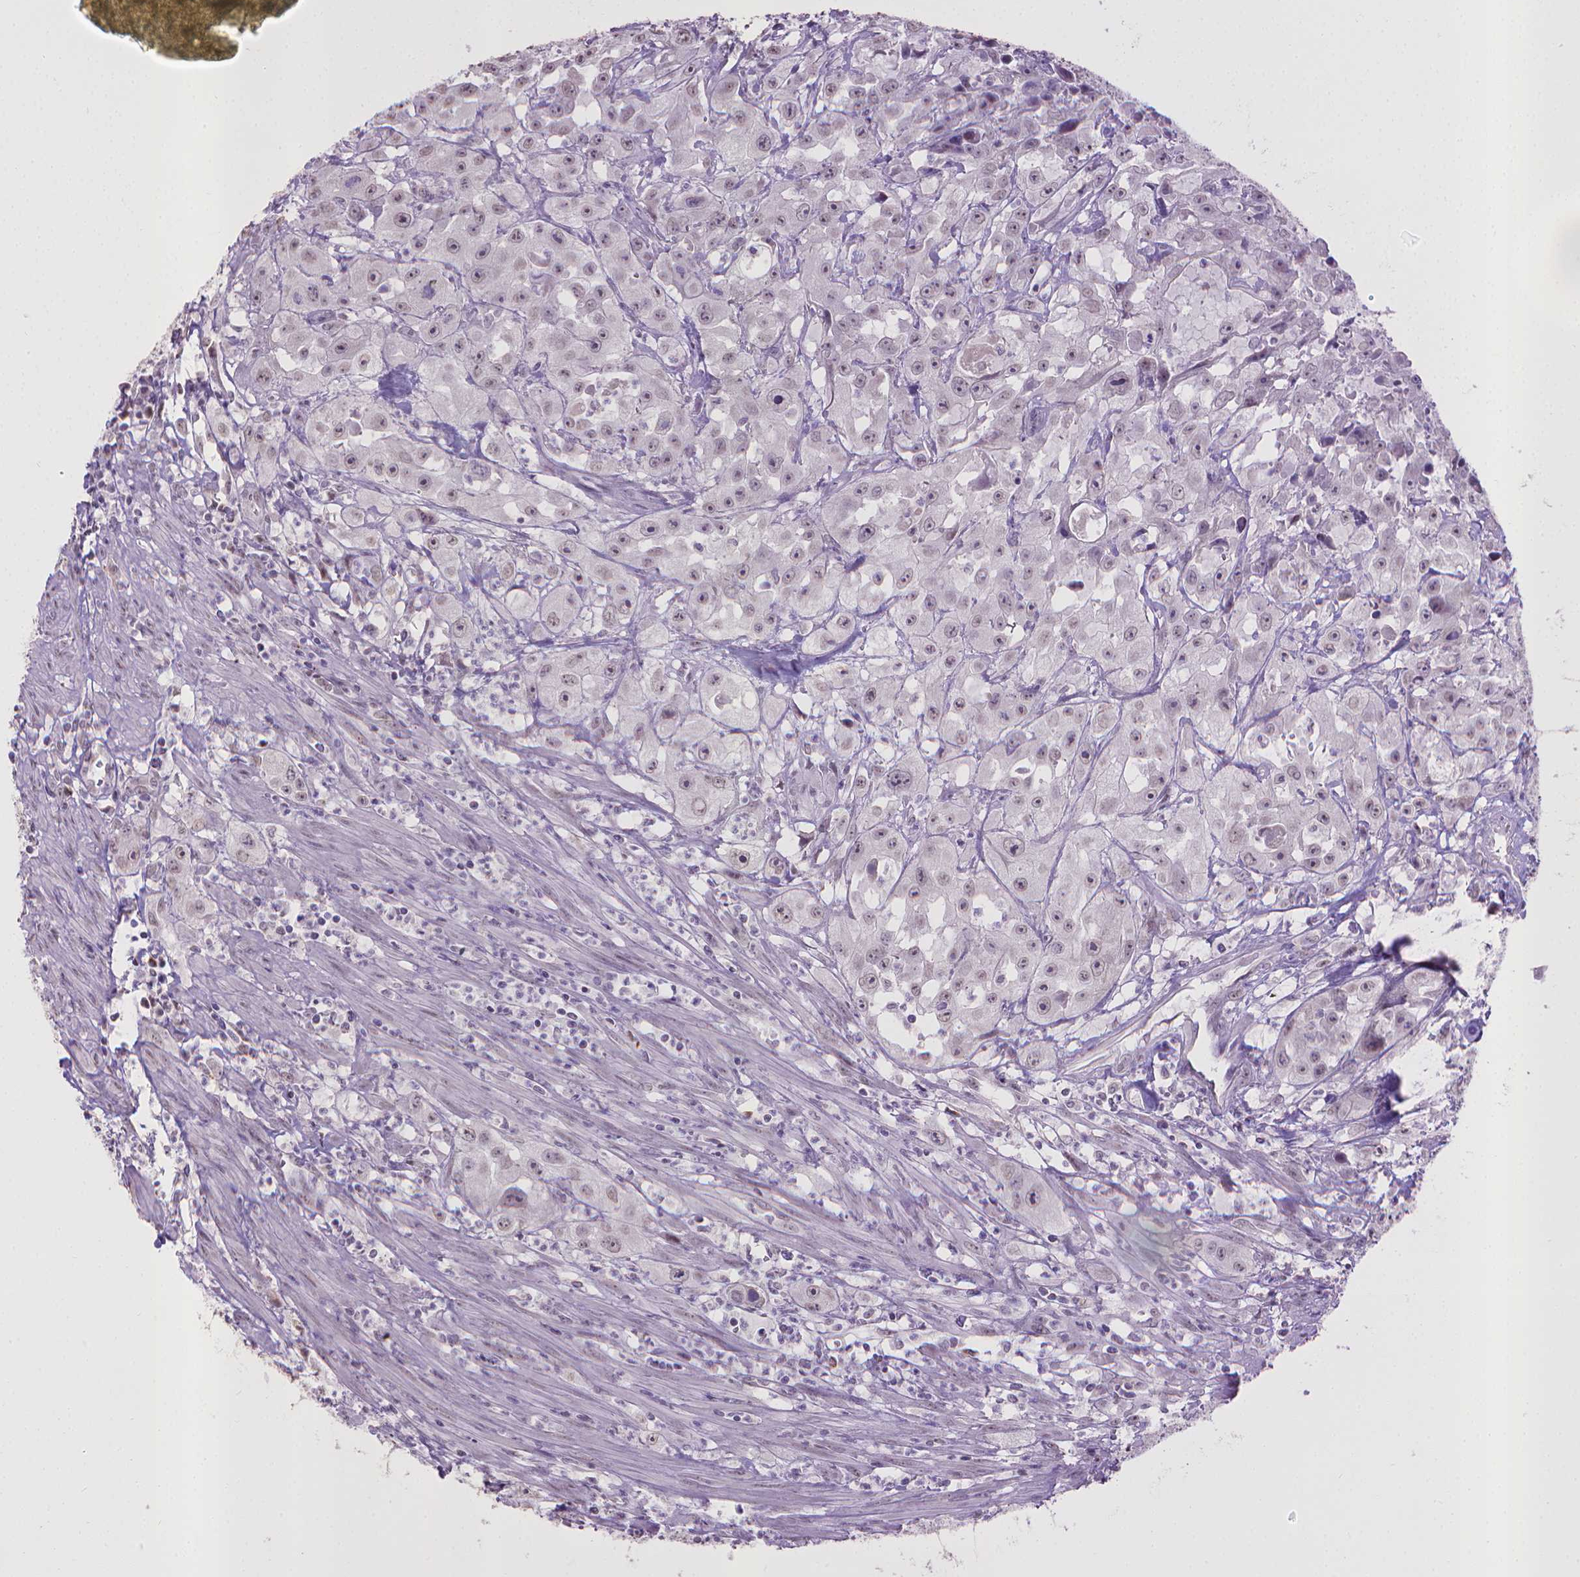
{"staining": {"intensity": "negative", "quantity": "none", "location": "none"}, "tissue": "urothelial cancer", "cell_type": "Tumor cells", "image_type": "cancer", "snomed": [{"axis": "morphology", "description": "Urothelial carcinoma, High grade"}, {"axis": "topography", "description": "Urinary bladder"}], "caption": "Immunohistochemistry of urothelial cancer exhibits no expression in tumor cells.", "gene": "KMO", "patient": {"sex": "male", "age": 79}}